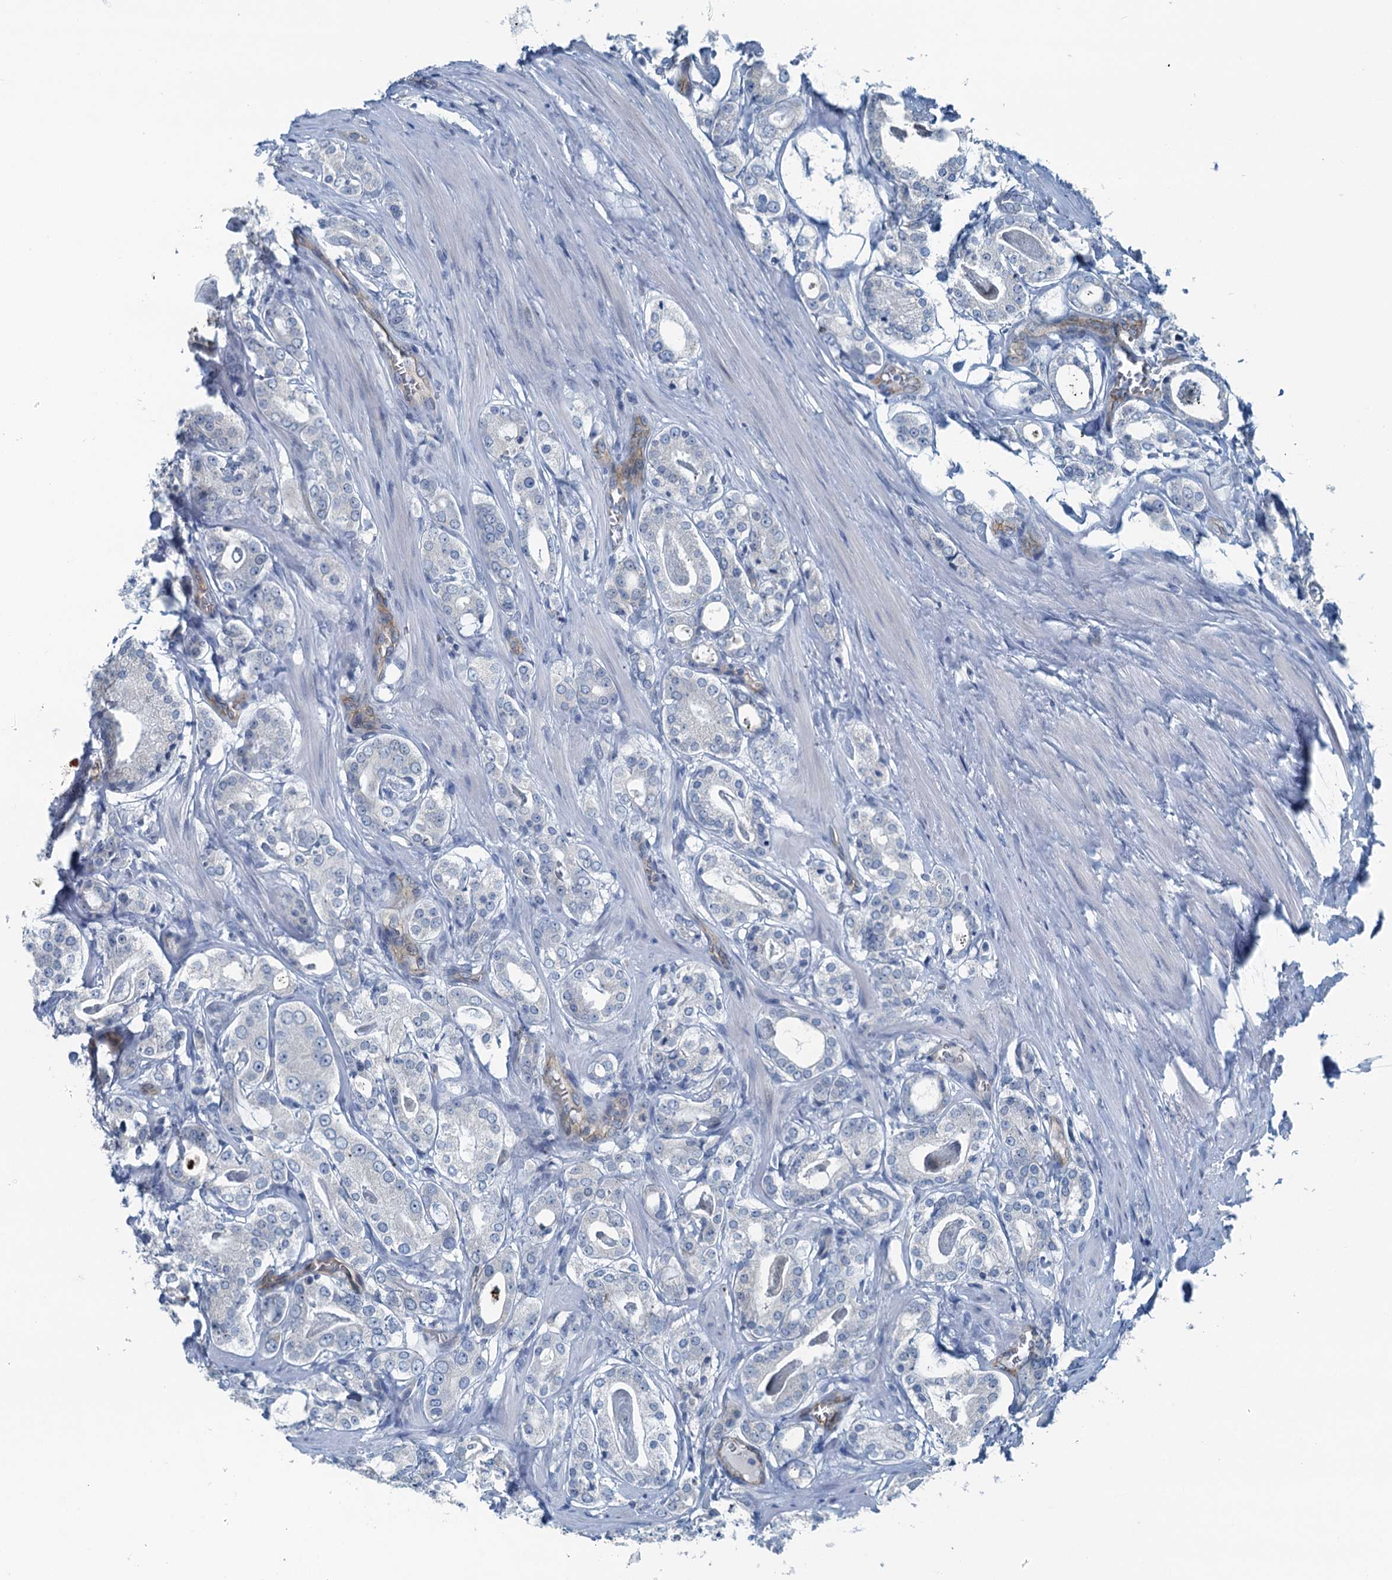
{"staining": {"intensity": "negative", "quantity": "none", "location": "none"}, "tissue": "prostate cancer", "cell_type": "Tumor cells", "image_type": "cancer", "snomed": [{"axis": "morphology", "description": "Adenocarcinoma, High grade"}, {"axis": "topography", "description": "Prostate"}], "caption": "The image reveals no staining of tumor cells in prostate adenocarcinoma (high-grade).", "gene": "GFOD2", "patient": {"sex": "male", "age": 63}}